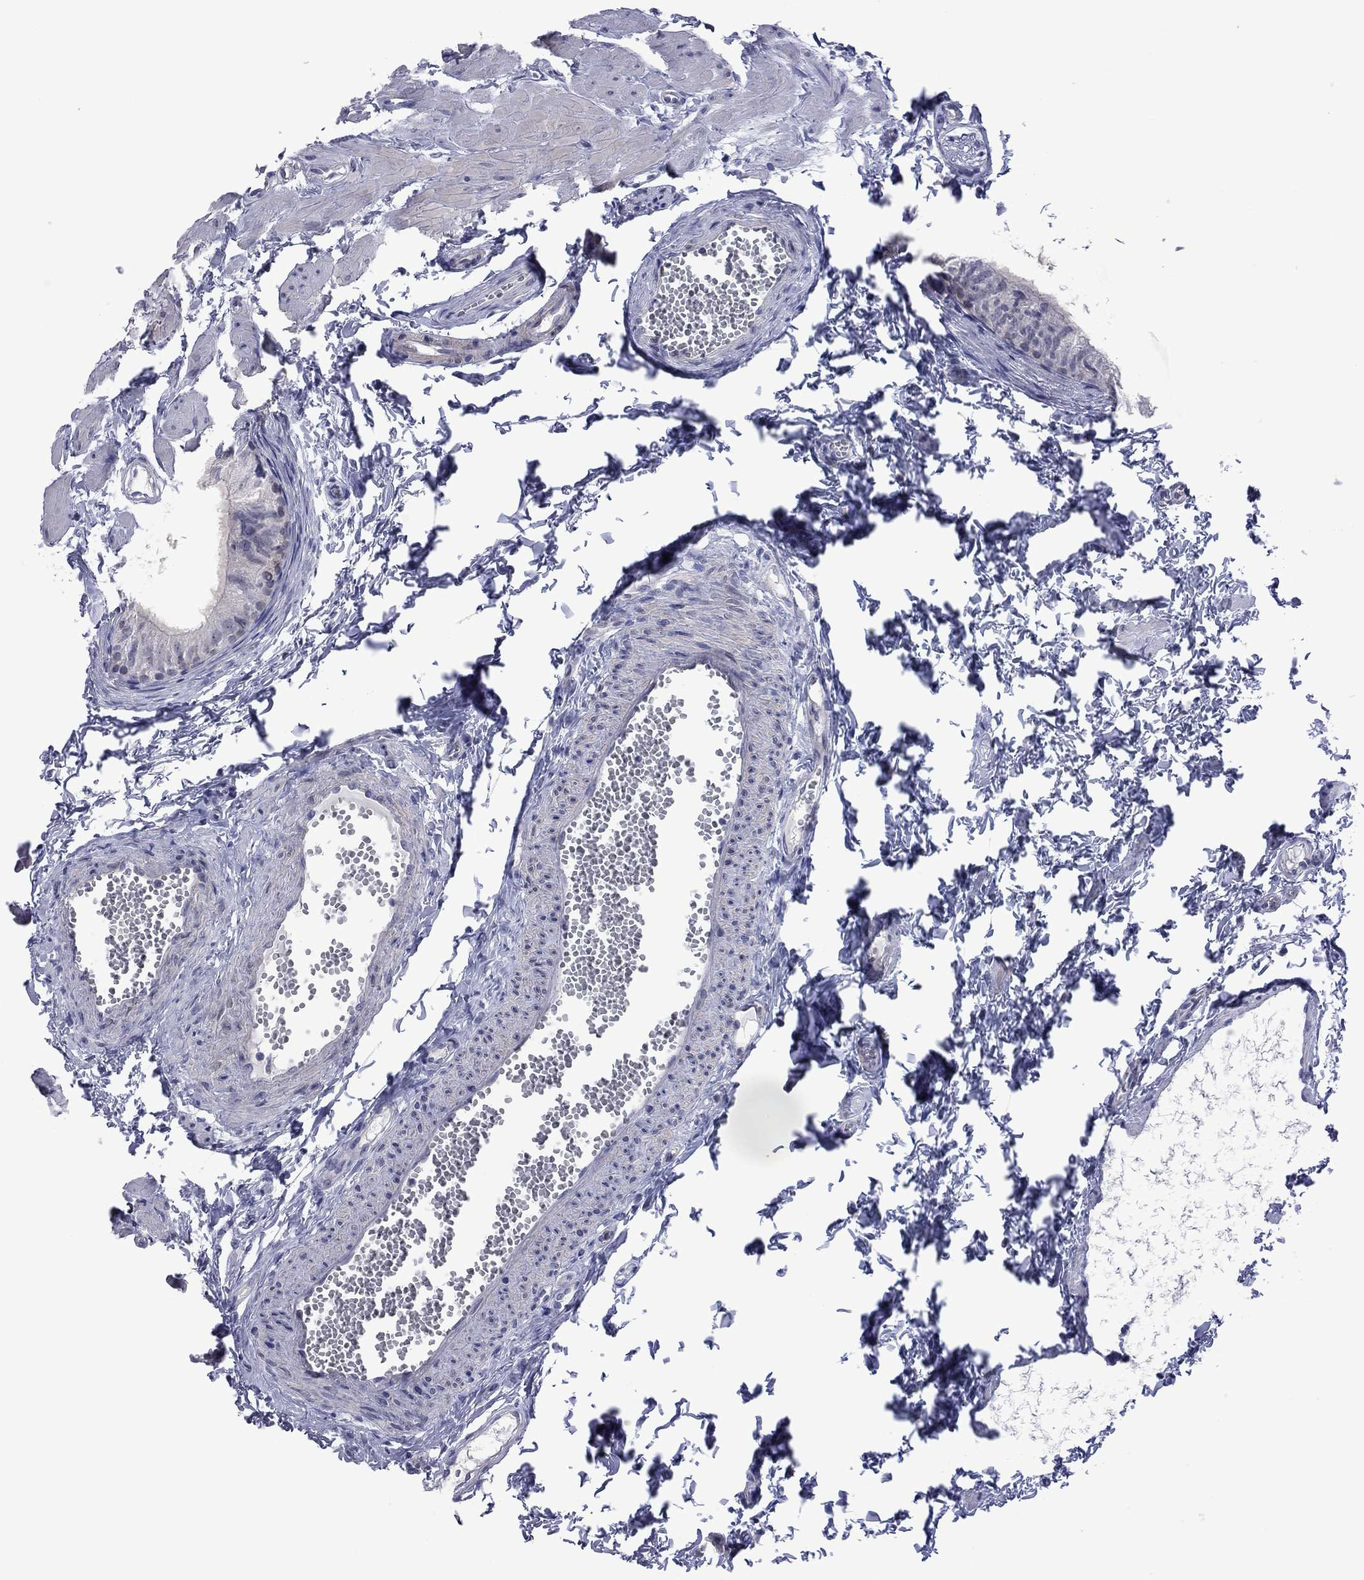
{"staining": {"intensity": "negative", "quantity": "none", "location": "none"}, "tissue": "epididymis", "cell_type": "Glandular cells", "image_type": "normal", "snomed": [{"axis": "morphology", "description": "Normal tissue, NOS"}, {"axis": "topography", "description": "Epididymis"}], "caption": "The histopathology image shows no staining of glandular cells in unremarkable epididymis. Nuclei are stained in blue.", "gene": "POU5F2", "patient": {"sex": "male", "age": 22}}